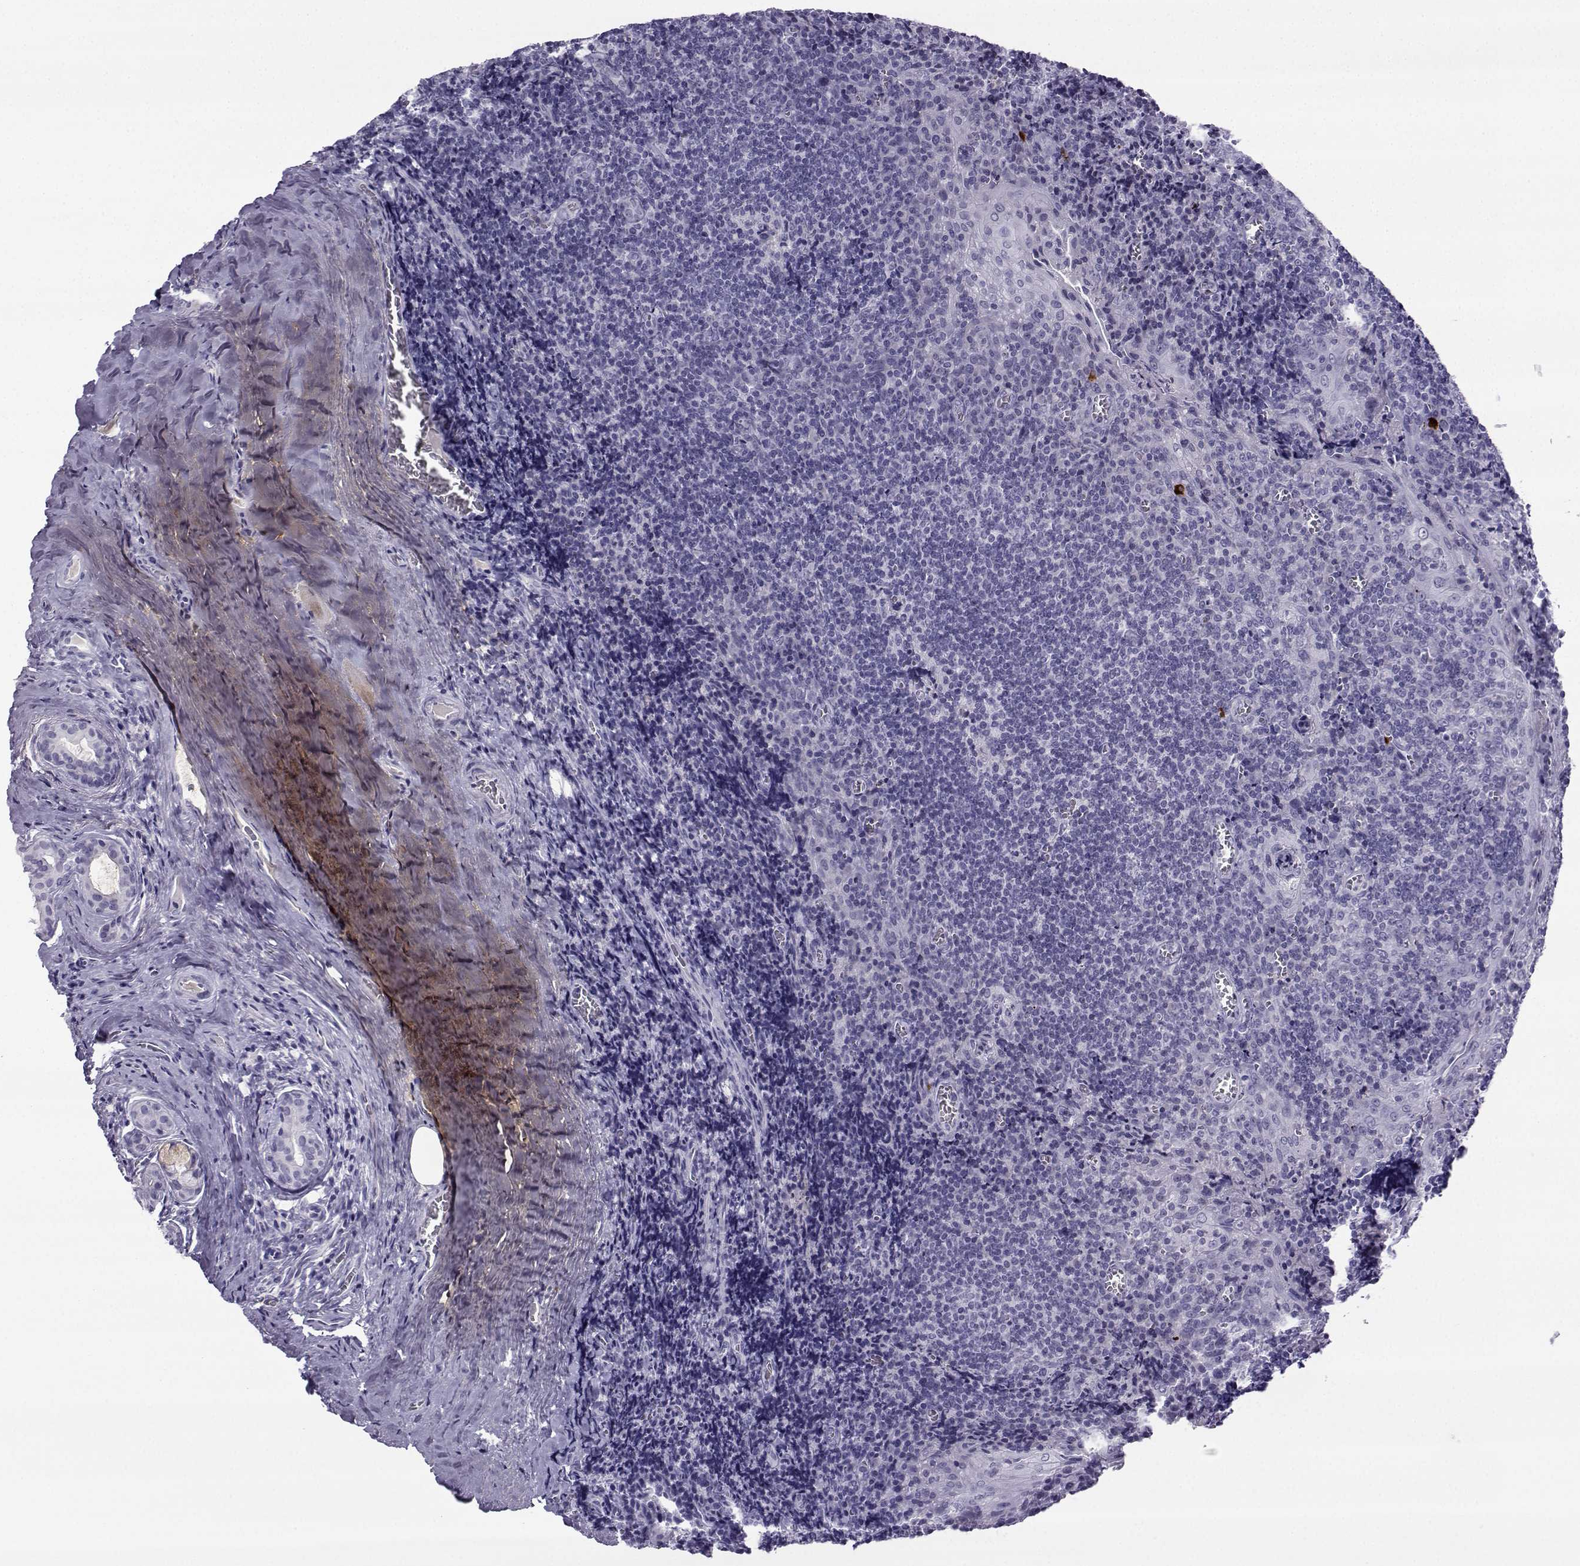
{"staining": {"intensity": "negative", "quantity": "none", "location": "none"}, "tissue": "tonsil", "cell_type": "Germinal center cells", "image_type": "normal", "snomed": [{"axis": "morphology", "description": "Normal tissue, NOS"}, {"axis": "morphology", "description": "Inflammation, NOS"}, {"axis": "topography", "description": "Tonsil"}], "caption": "IHC of benign human tonsil reveals no expression in germinal center cells. (Immunohistochemistry (ihc), brightfield microscopy, high magnification).", "gene": "ARMC2", "patient": {"sex": "female", "age": 31}}